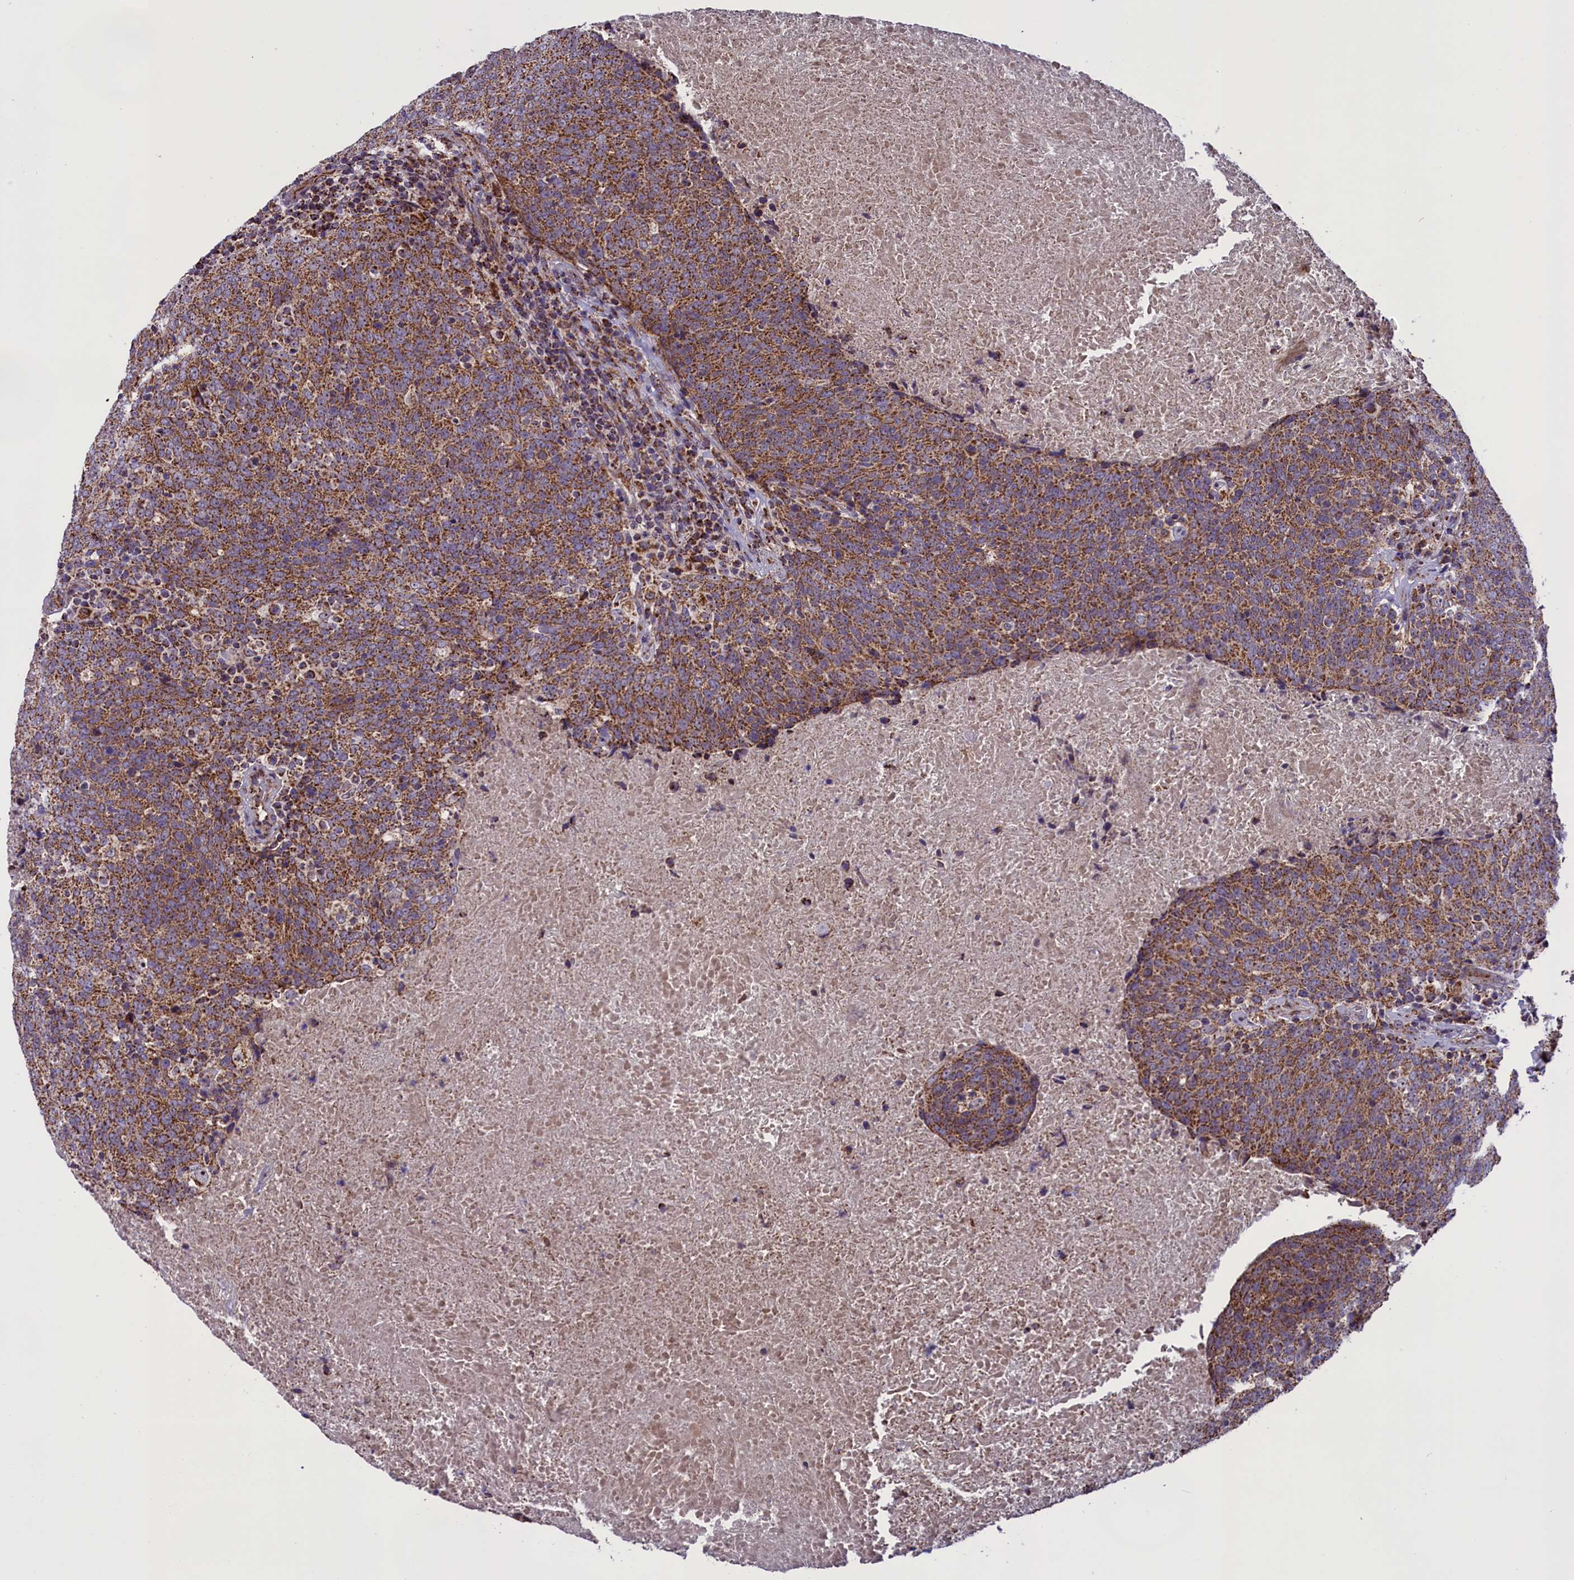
{"staining": {"intensity": "moderate", "quantity": ">75%", "location": "cytoplasmic/membranous"}, "tissue": "head and neck cancer", "cell_type": "Tumor cells", "image_type": "cancer", "snomed": [{"axis": "morphology", "description": "Squamous cell carcinoma, NOS"}, {"axis": "morphology", "description": "Squamous cell carcinoma, metastatic, NOS"}, {"axis": "topography", "description": "Lymph node"}, {"axis": "topography", "description": "Head-Neck"}], "caption": "Head and neck cancer (metastatic squamous cell carcinoma) stained with immunohistochemistry displays moderate cytoplasmic/membranous staining in approximately >75% of tumor cells. Immunohistochemistry stains the protein of interest in brown and the nuclei are stained blue.", "gene": "GLRX5", "patient": {"sex": "male", "age": 62}}